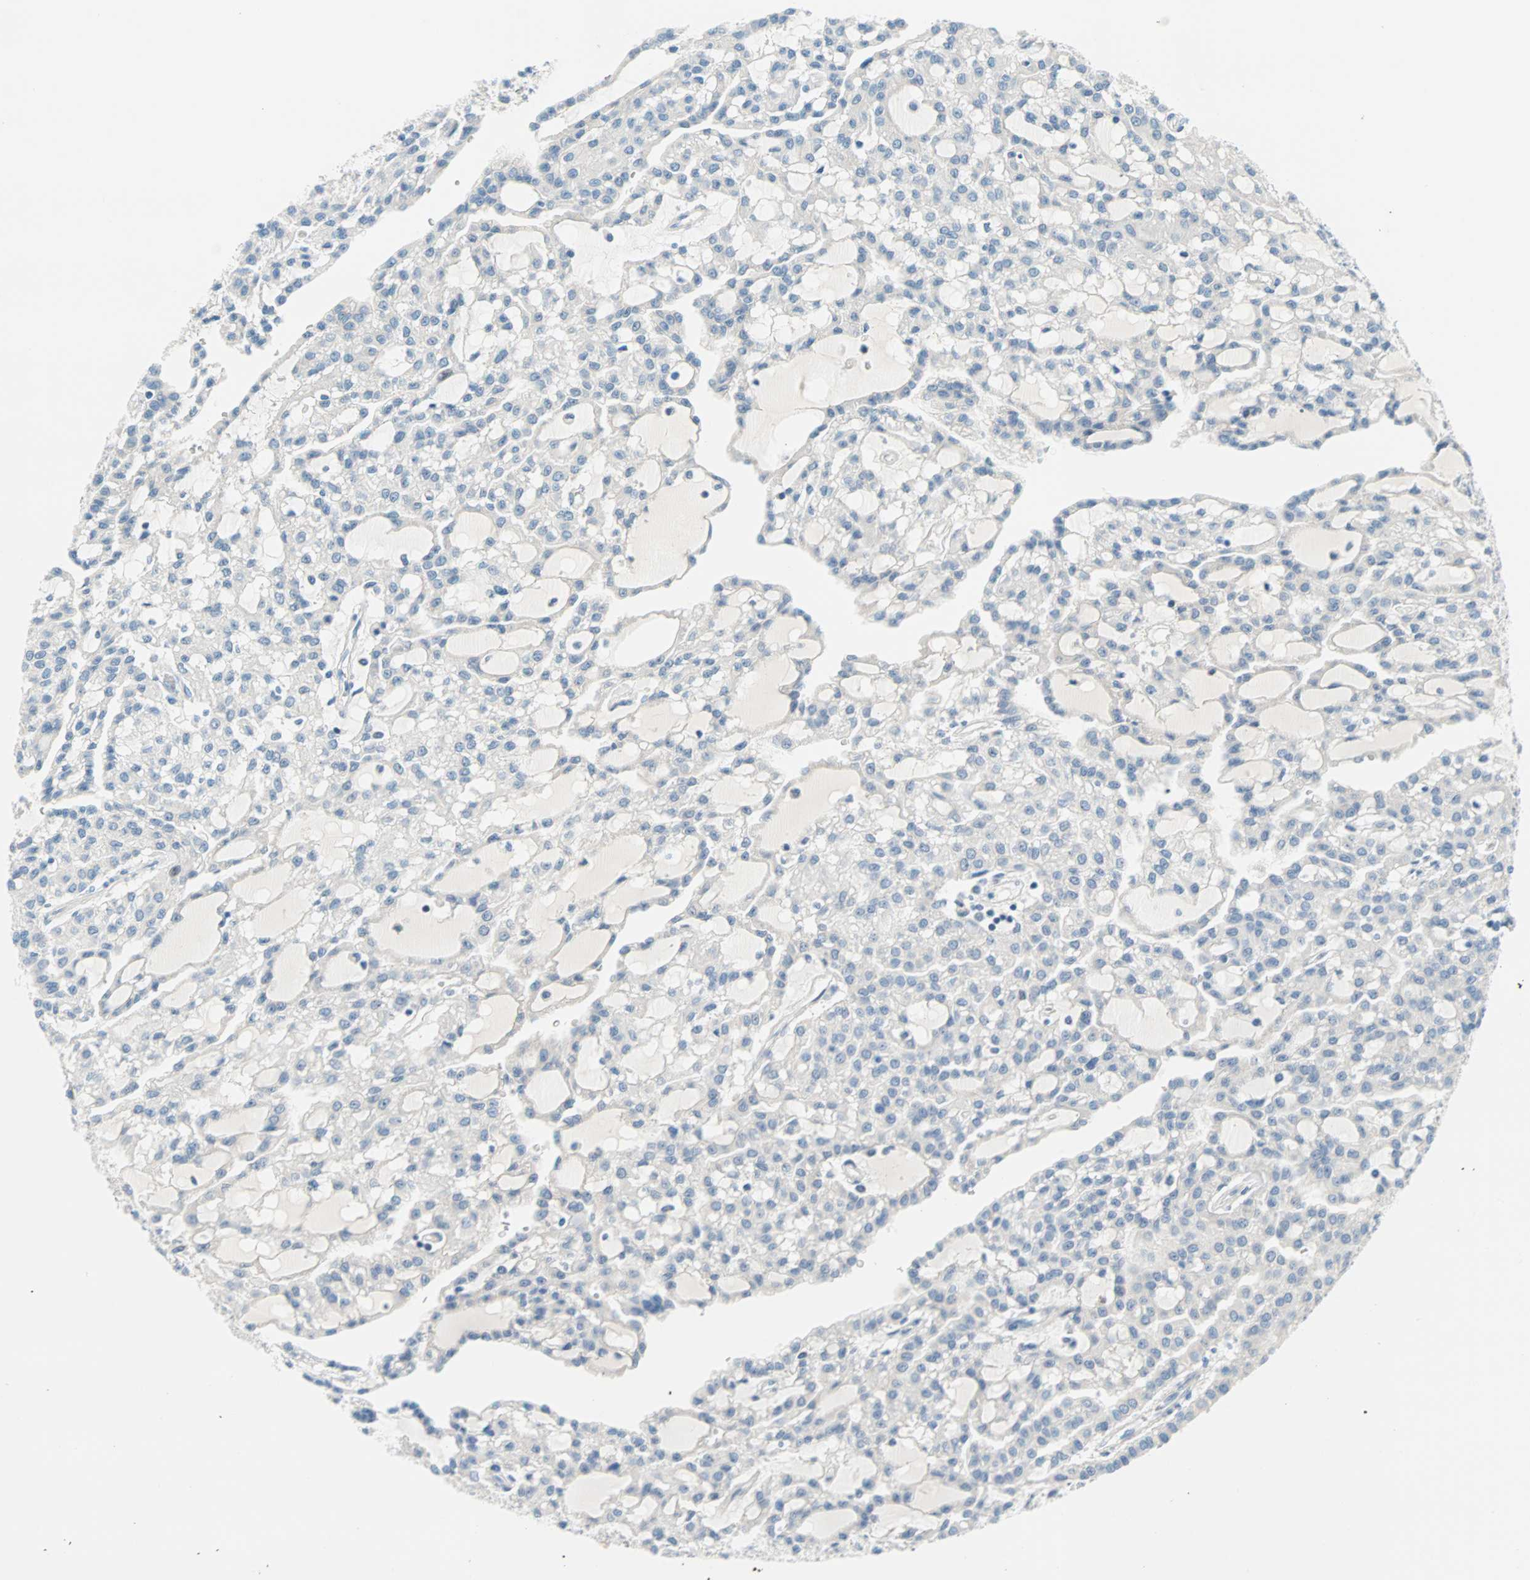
{"staining": {"intensity": "negative", "quantity": "none", "location": "none"}, "tissue": "renal cancer", "cell_type": "Tumor cells", "image_type": "cancer", "snomed": [{"axis": "morphology", "description": "Adenocarcinoma, NOS"}, {"axis": "topography", "description": "Kidney"}], "caption": "This is an immunohistochemistry (IHC) photomicrograph of human renal cancer (adenocarcinoma). There is no positivity in tumor cells.", "gene": "TMEM163", "patient": {"sex": "male", "age": 63}}